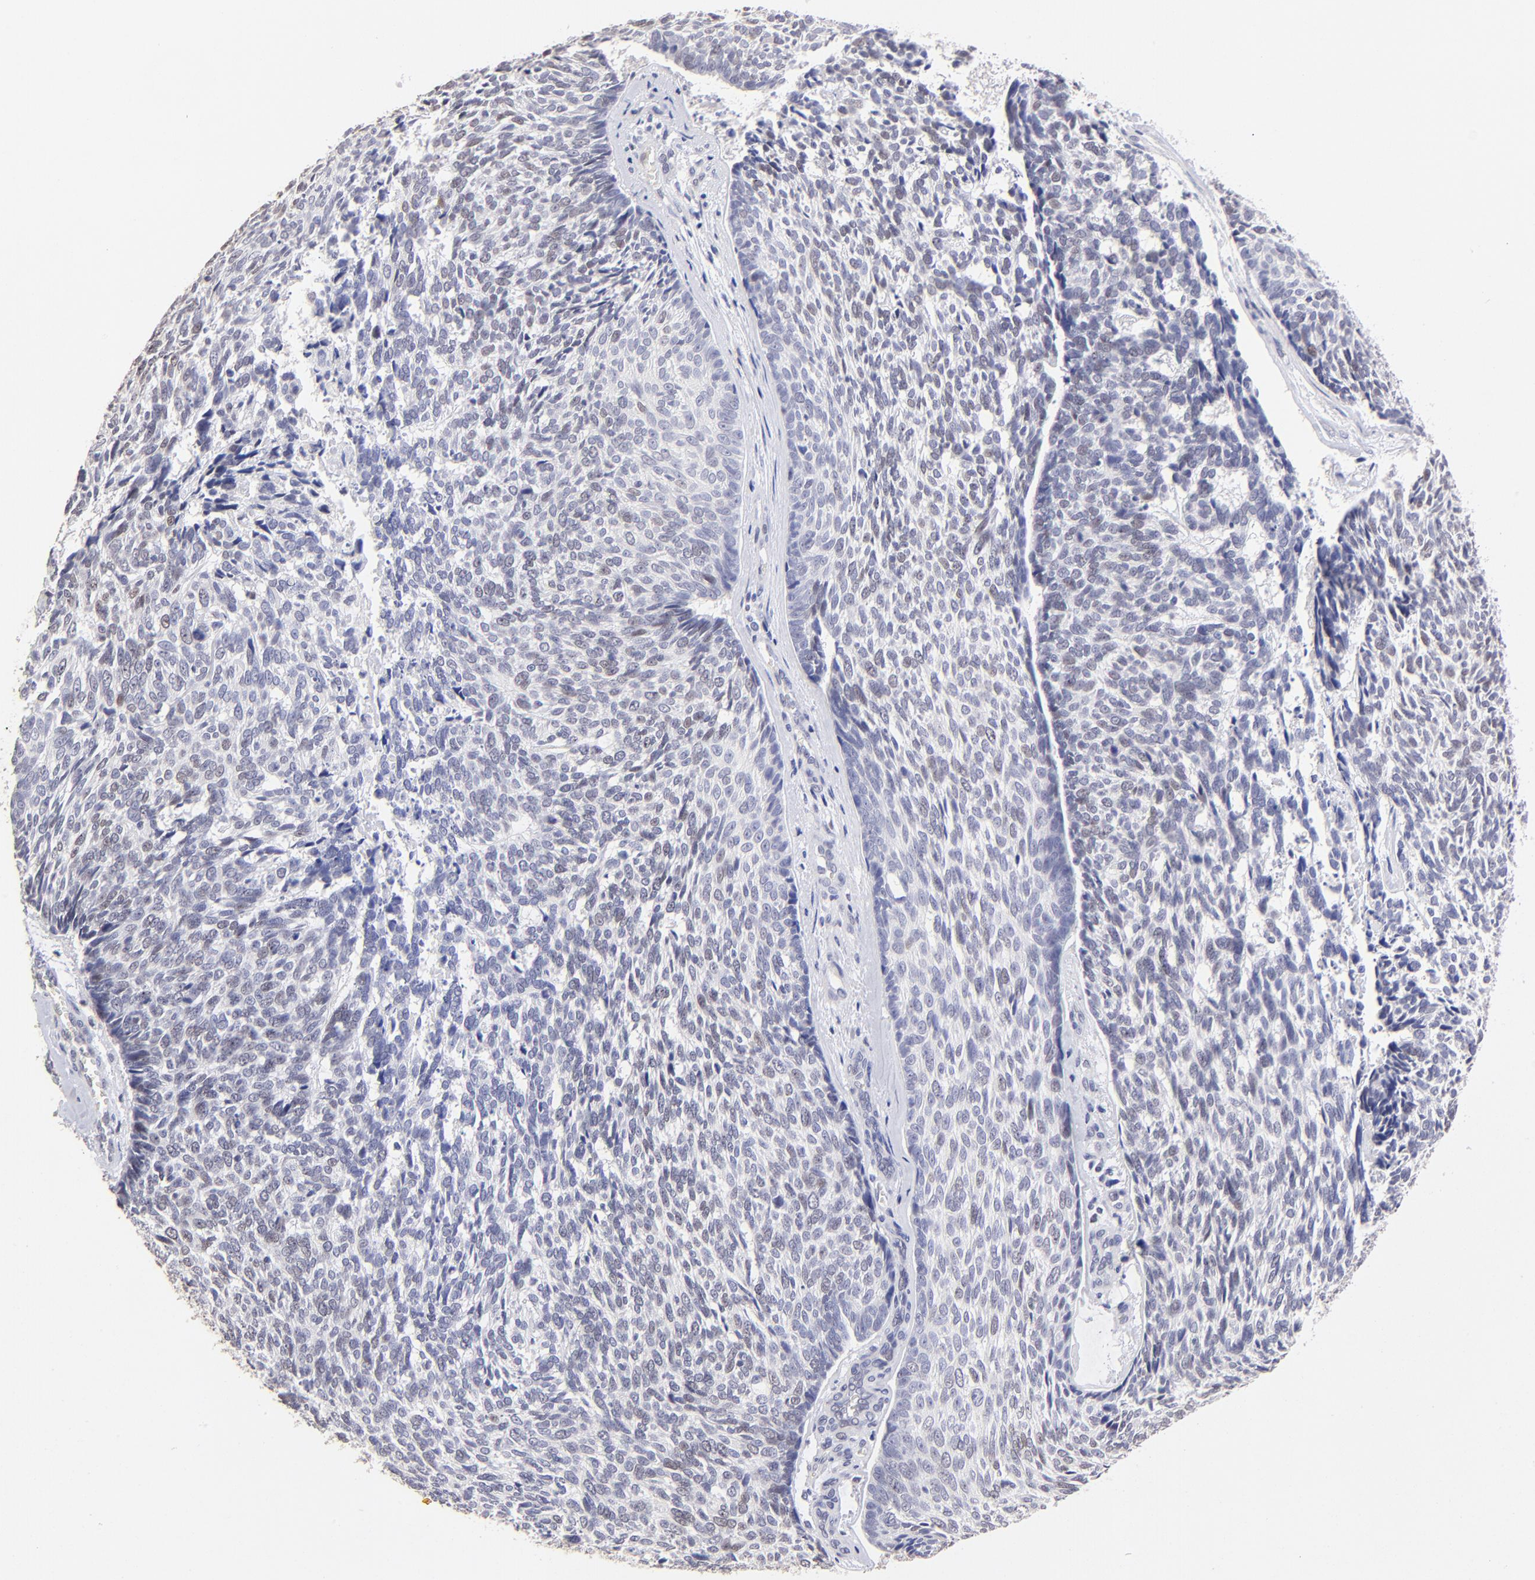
{"staining": {"intensity": "weak", "quantity": "<25%", "location": "nuclear"}, "tissue": "skin cancer", "cell_type": "Tumor cells", "image_type": "cancer", "snomed": [{"axis": "morphology", "description": "Basal cell carcinoma"}, {"axis": "topography", "description": "Skin"}], "caption": "Protein analysis of skin basal cell carcinoma exhibits no significant staining in tumor cells.", "gene": "DNMT1", "patient": {"sex": "male", "age": 72}}